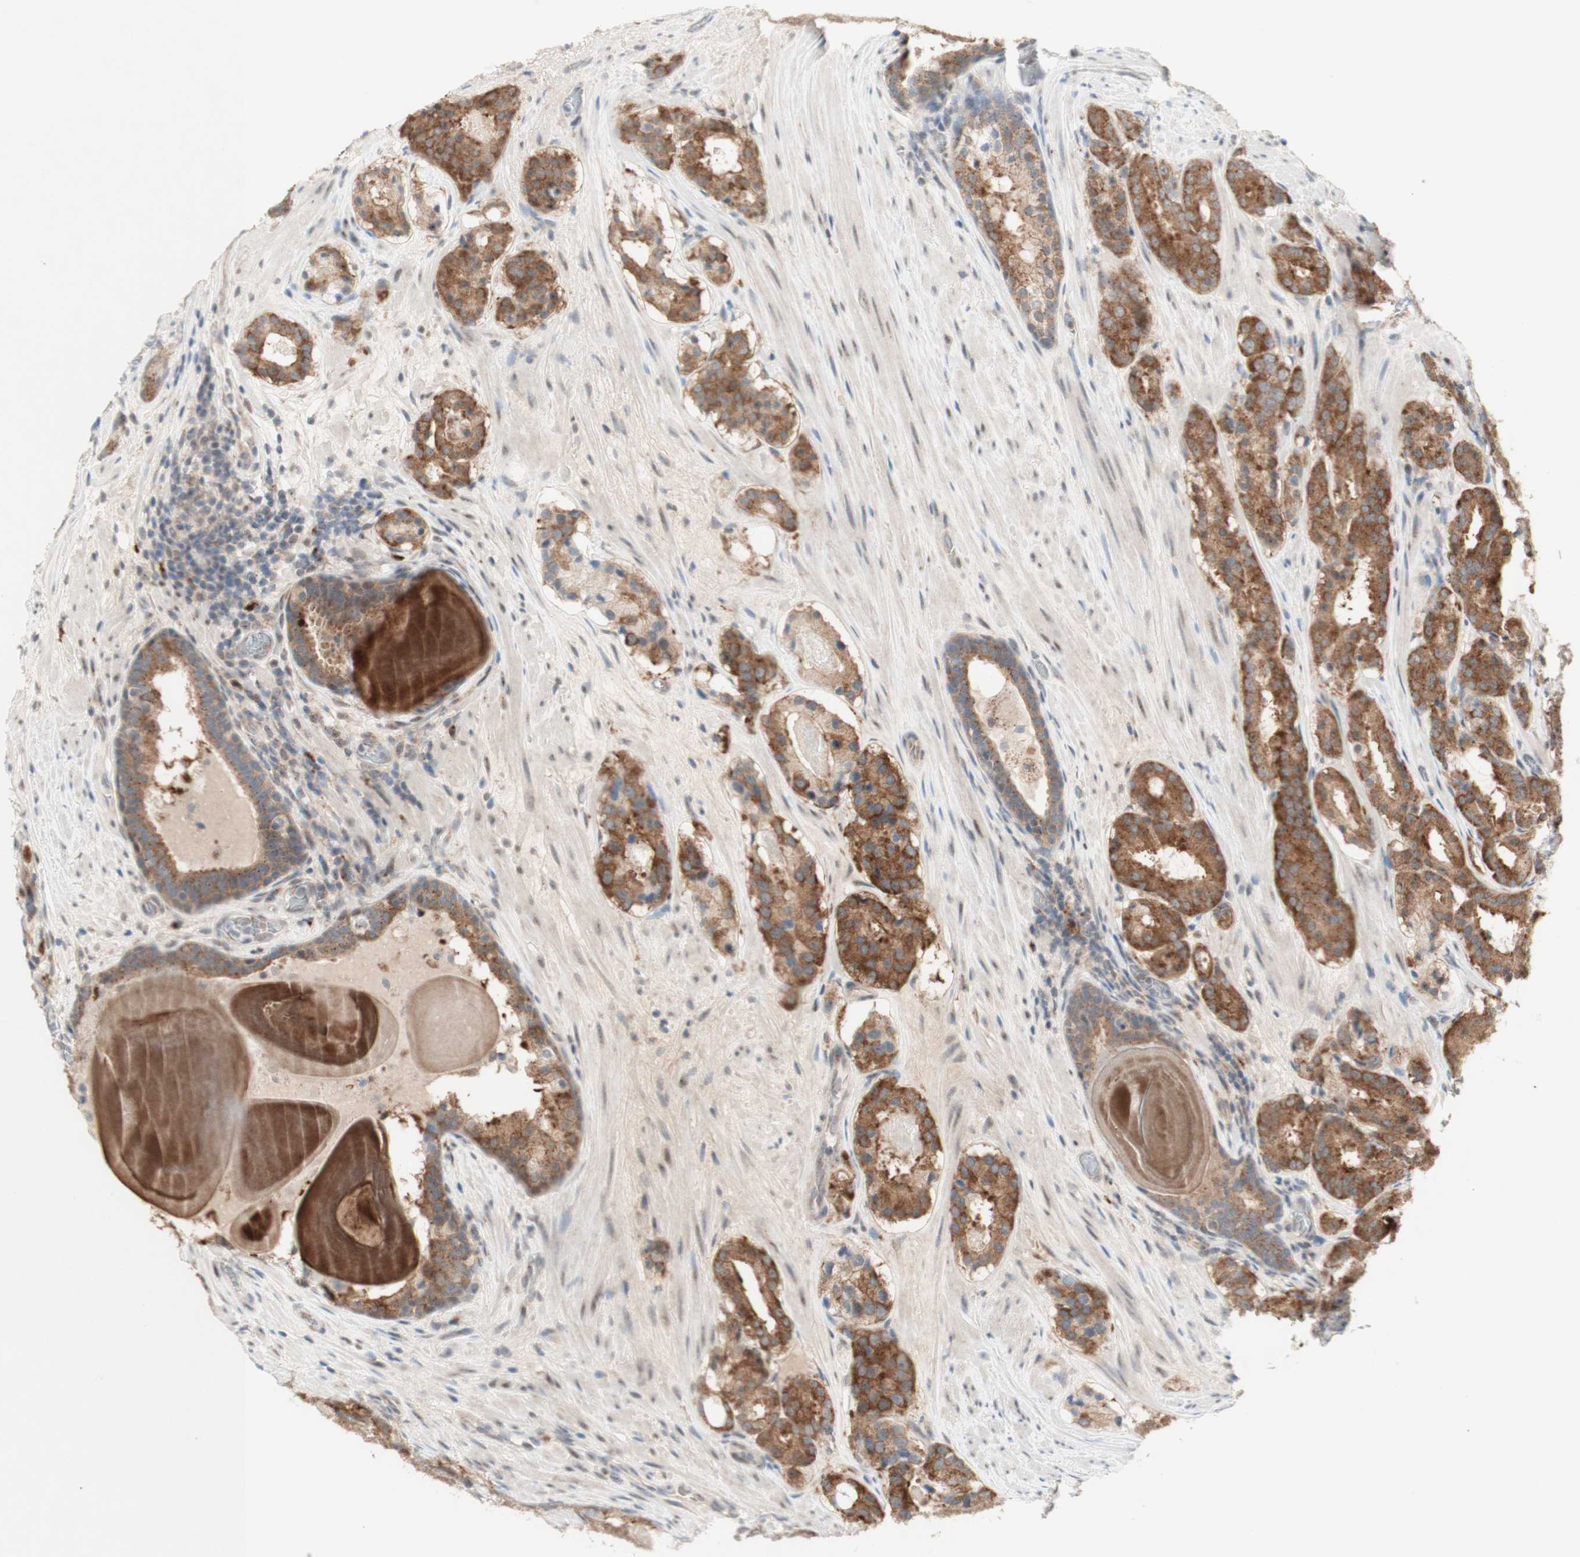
{"staining": {"intensity": "moderate", "quantity": ">75%", "location": "cytoplasmic/membranous"}, "tissue": "prostate cancer", "cell_type": "Tumor cells", "image_type": "cancer", "snomed": [{"axis": "morphology", "description": "Adenocarcinoma, Low grade"}, {"axis": "topography", "description": "Prostate"}], "caption": "This is an image of IHC staining of prostate cancer (low-grade adenocarcinoma), which shows moderate expression in the cytoplasmic/membranous of tumor cells.", "gene": "CYLD", "patient": {"sex": "male", "age": 69}}